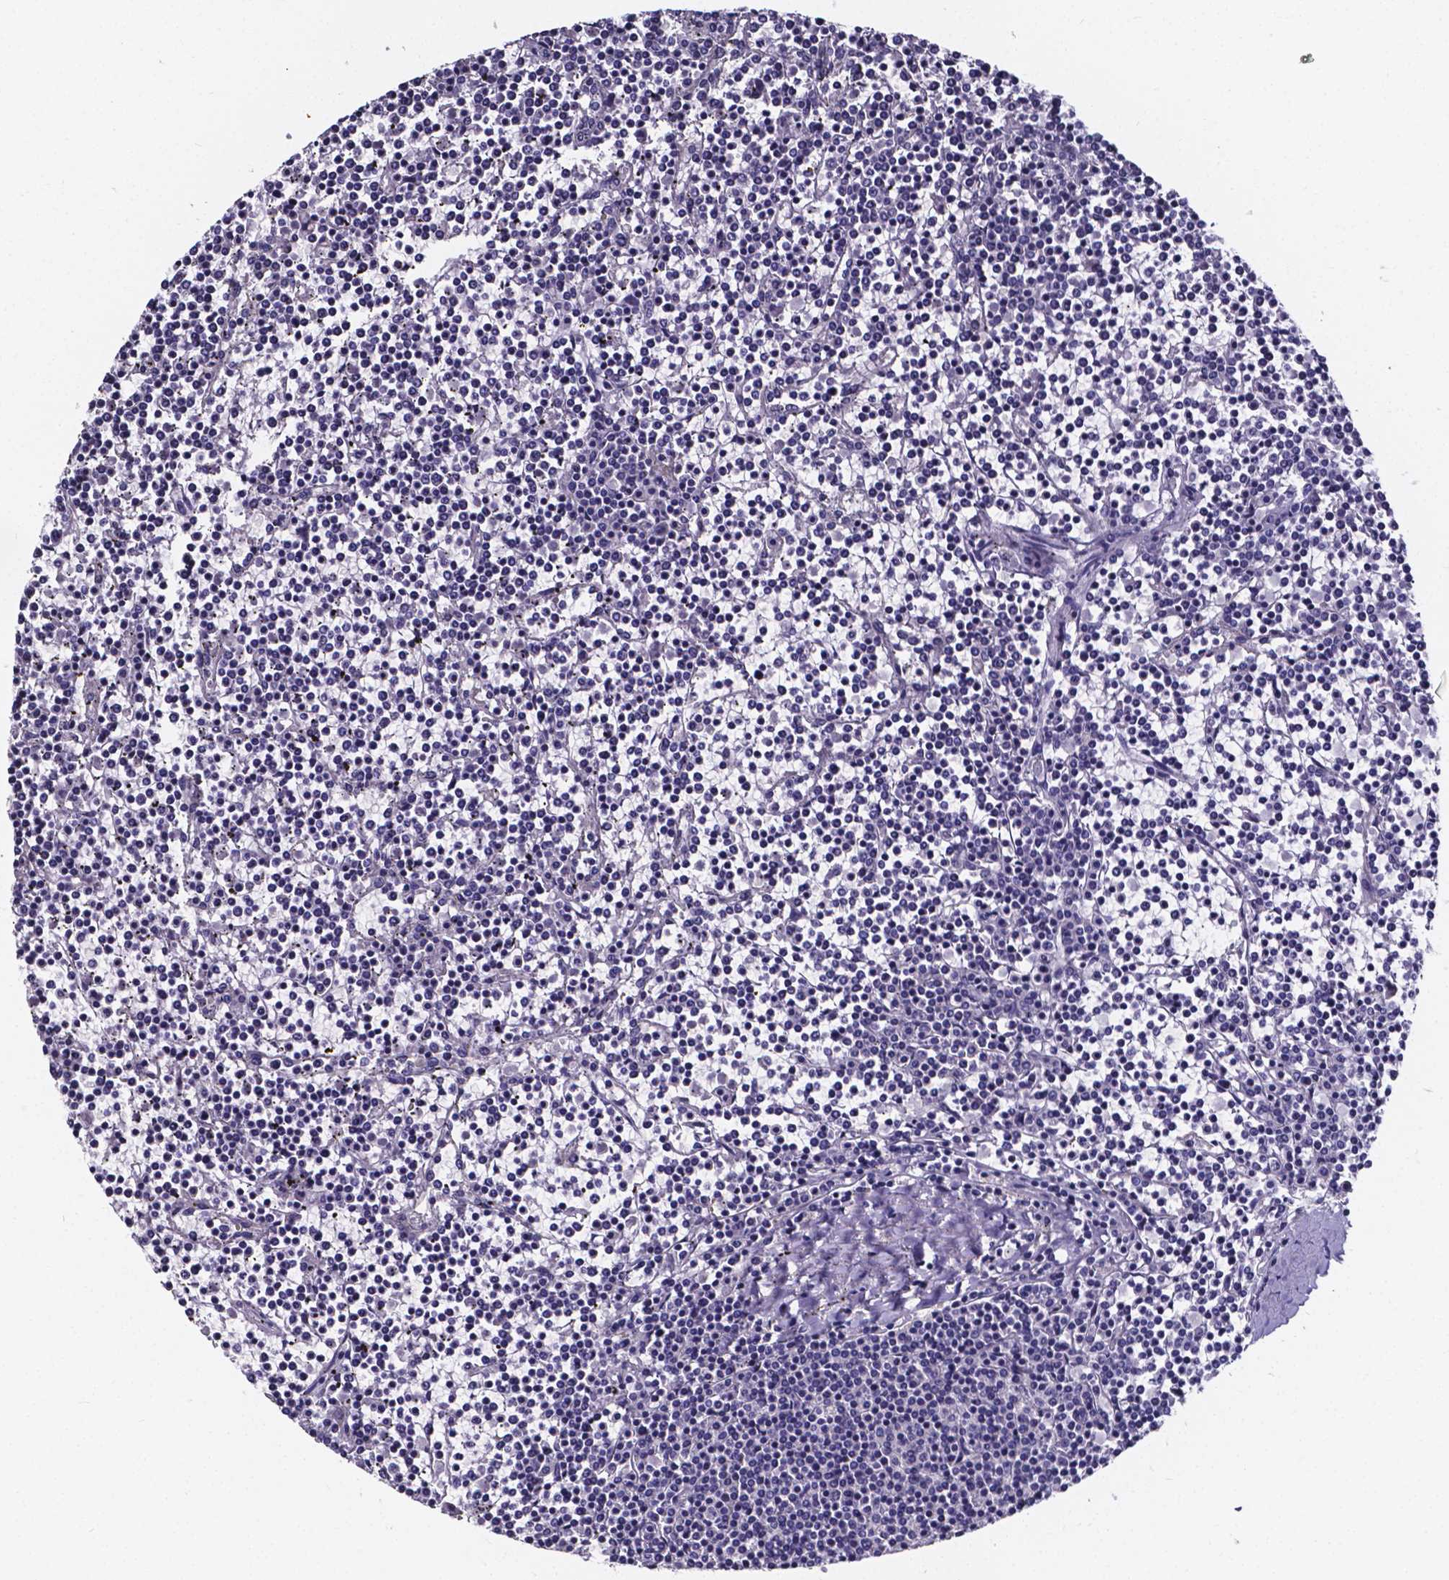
{"staining": {"intensity": "negative", "quantity": "none", "location": "none"}, "tissue": "lymphoma", "cell_type": "Tumor cells", "image_type": "cancer", "snomed": [{"axis": "morphology", "description": "Malignant lymphoma, non-Hodgkin's type, Low grade"}, {"axis": "topography", "description": "Spleen"}], "caption": "Immunohistochemistry of human malignant lymphoma, non-Hodgkin's type (low-grade) shows no positivity in tumor cells.", "gene": "CACNG8", "patient": {"sex": "female", "age": 19}}